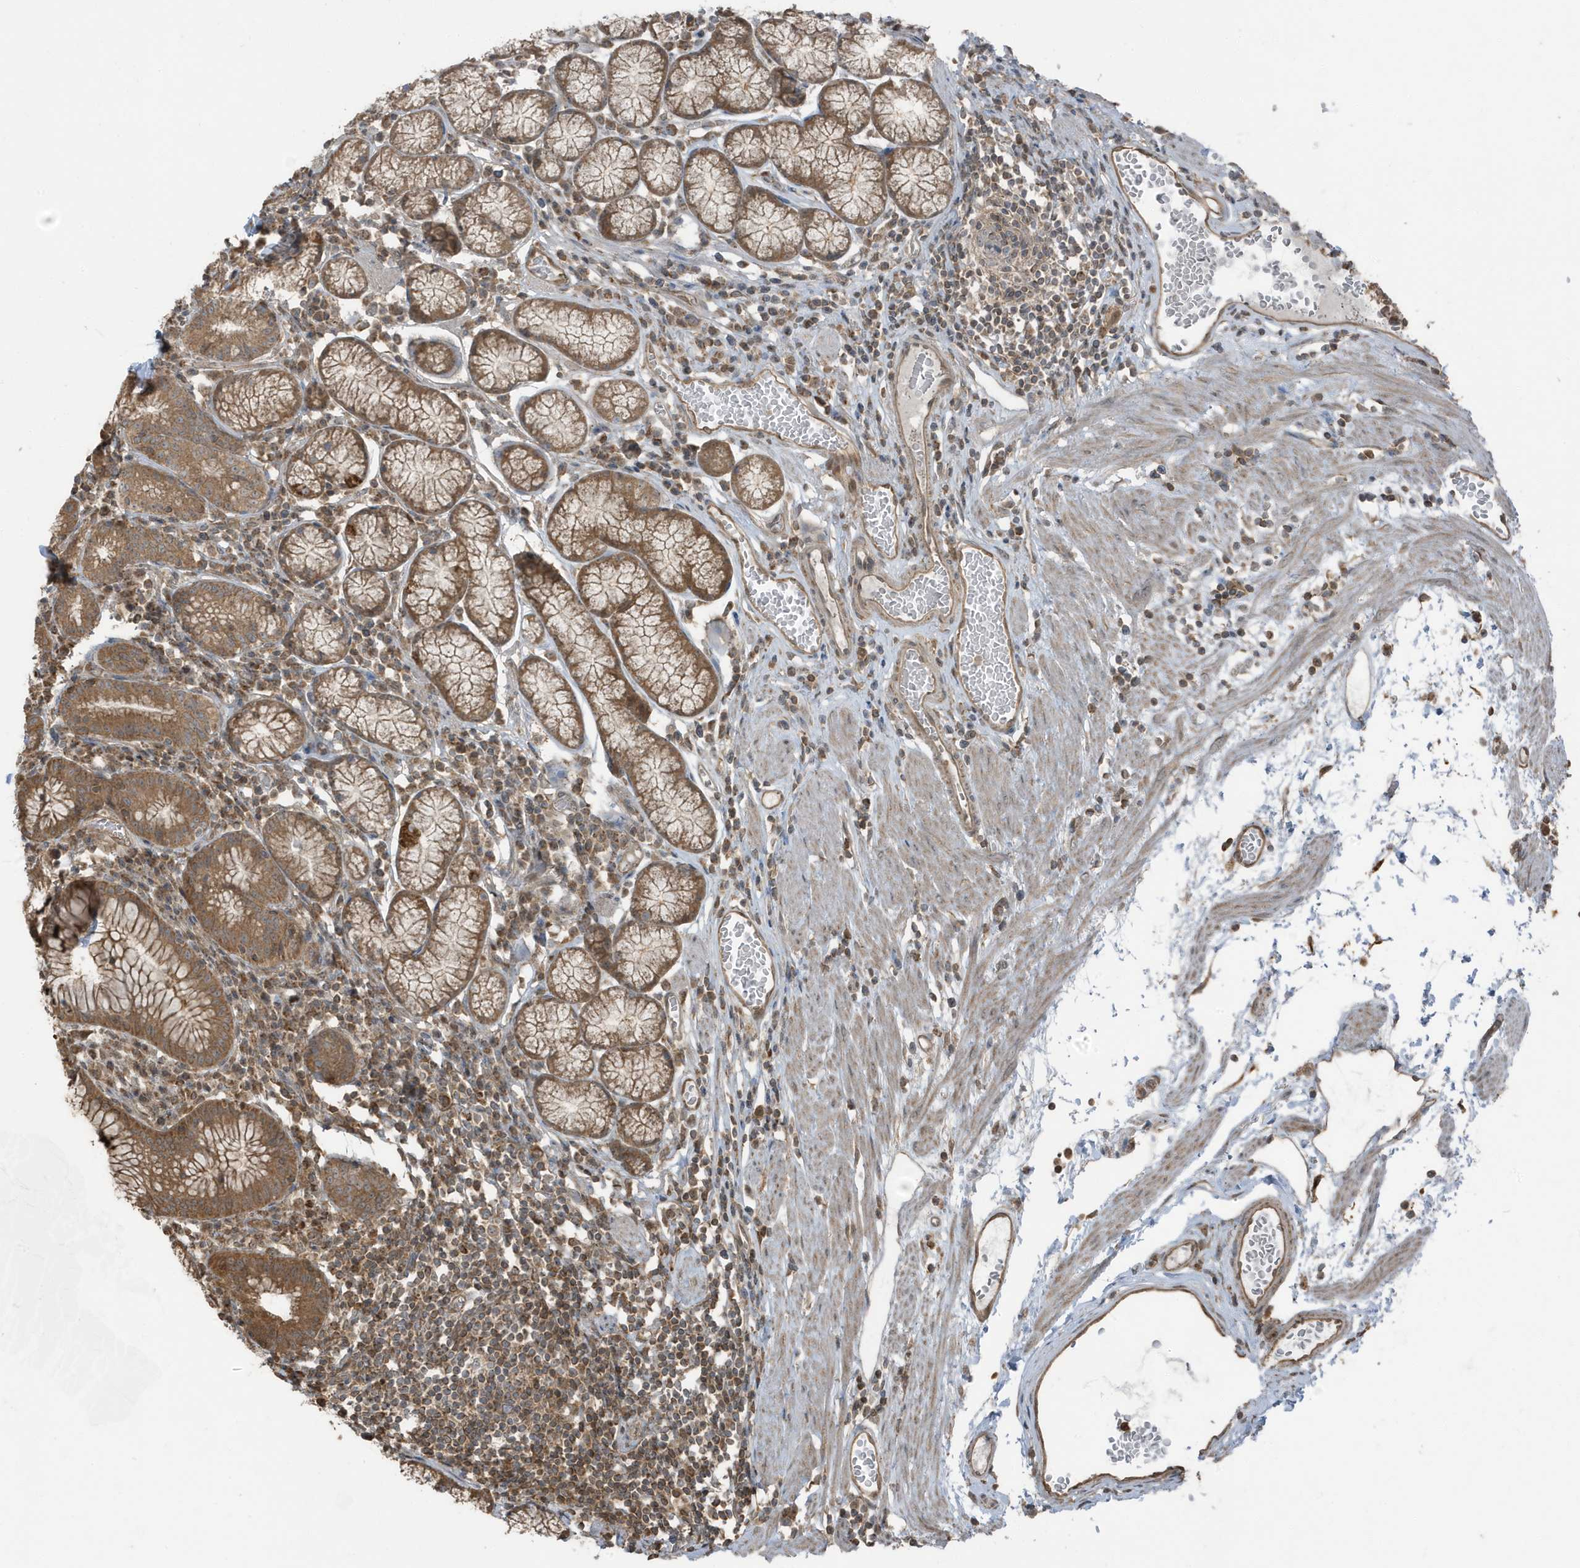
{"staining": {"intensity": "strong", "quantity": ">75%", "location": "cytoplasmic/membranous"}, "tissue": "stomach", "cell_type": "Glandular cells", "image_type": "normal", "snomed": [{"axis": "morphology", "description": "Normal tissue, NOS"}, {"axis": "topography", "description": "Stomach"}], "caption": "Protein staining of benign stomach demonstrates strong cytoplasmic/membranous staining in approximately >75% of glandular cells.", "gene": "AZI2", "patient": {"sex": "male", "age": 55}}